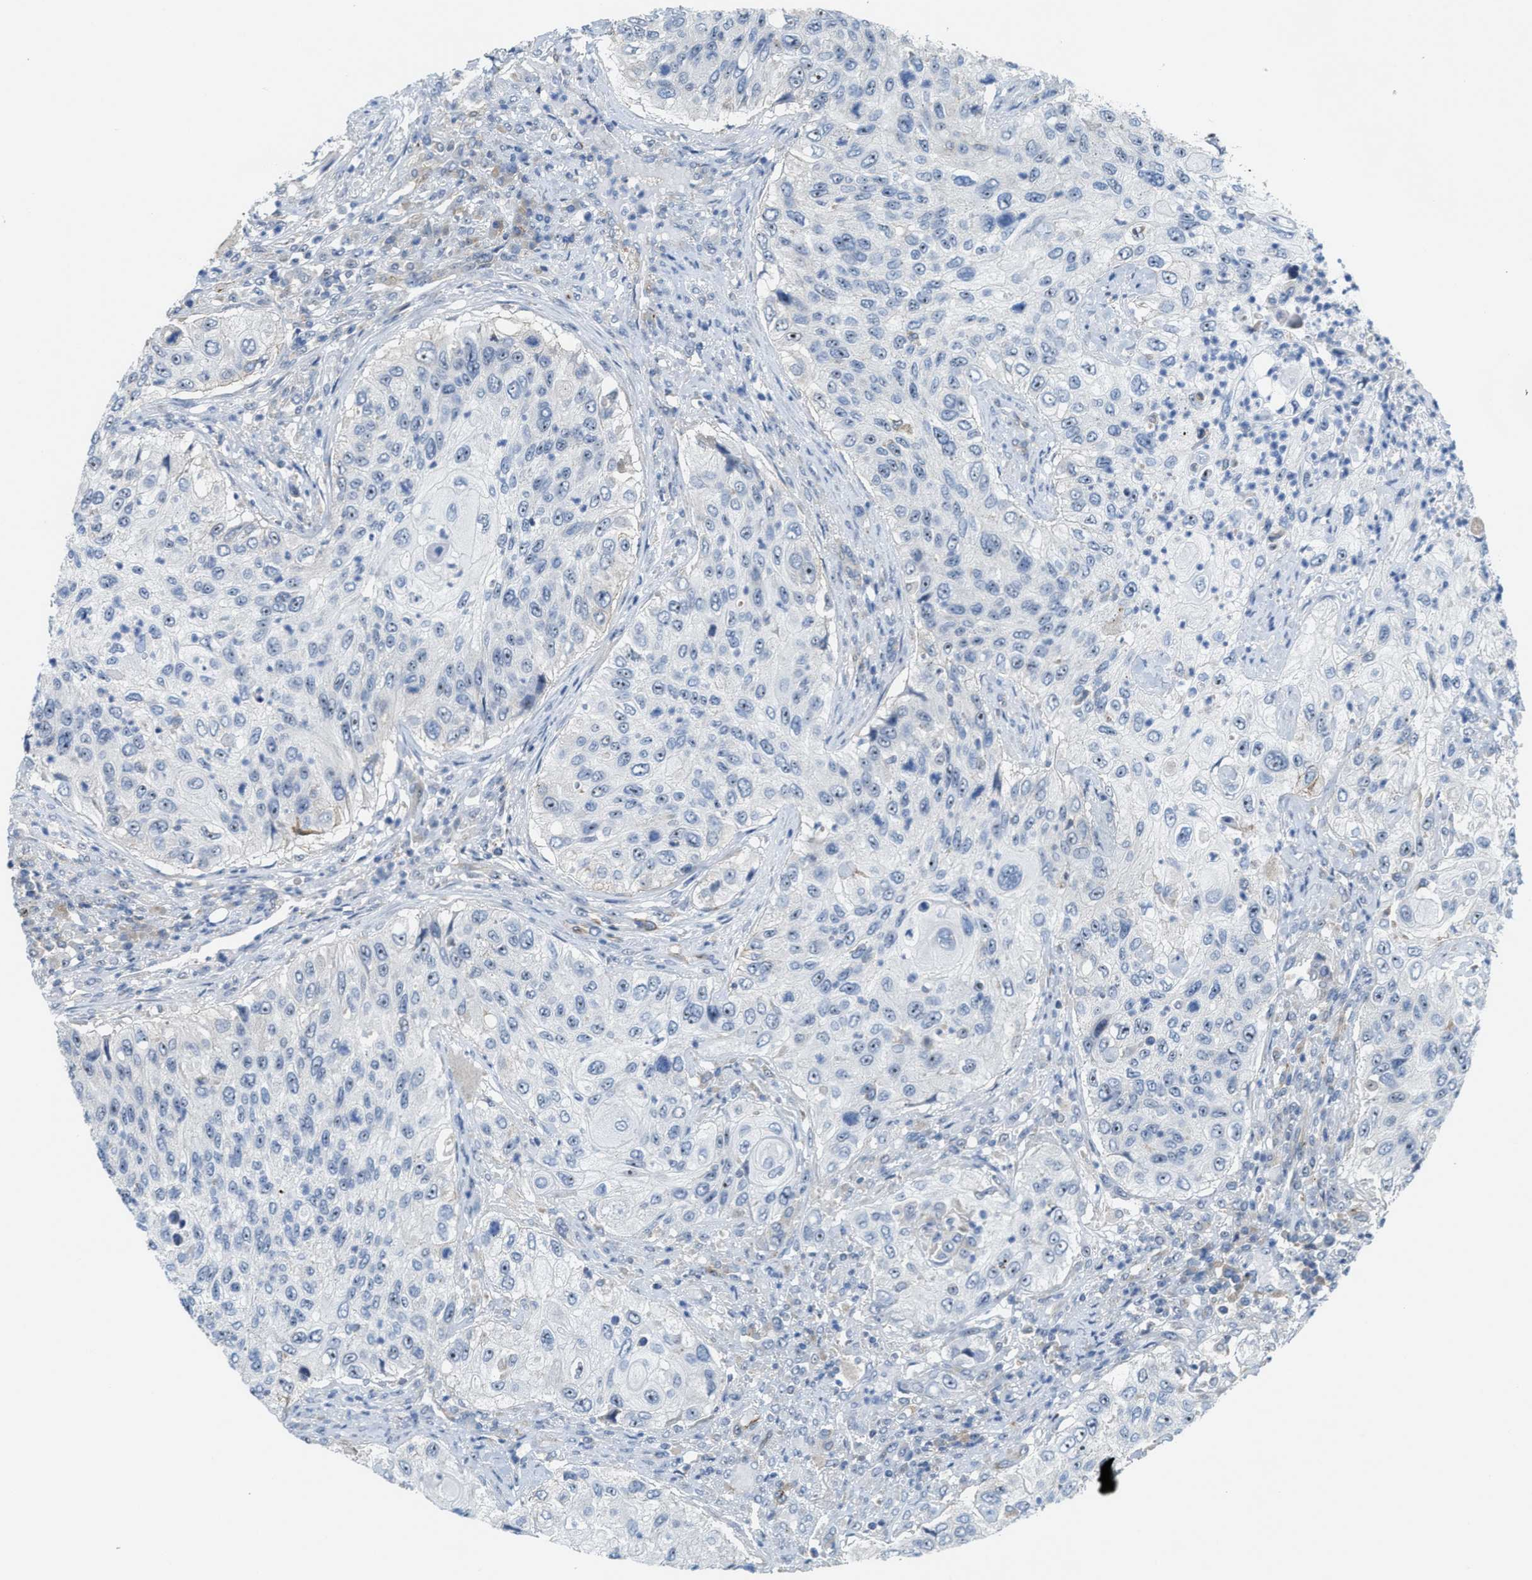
{"staining": {"intensity": "negative", "quantity": "none", "location": "none"}, "tissue": "urothelial cancer", "cell_type": "Tumor cells", "image_type": "cancer", "snomed": [{"axis": "morphology", "description": "Urothelial carcinoma, High grade"}, {"axis": "topography", "description": "Urinary bladder"}], "caption": "The image demonstrates no significant staining in tumor cells of urothelial cancer.", "gene": "ZNF783", "patient": {"sex": "female", "age": 60}}